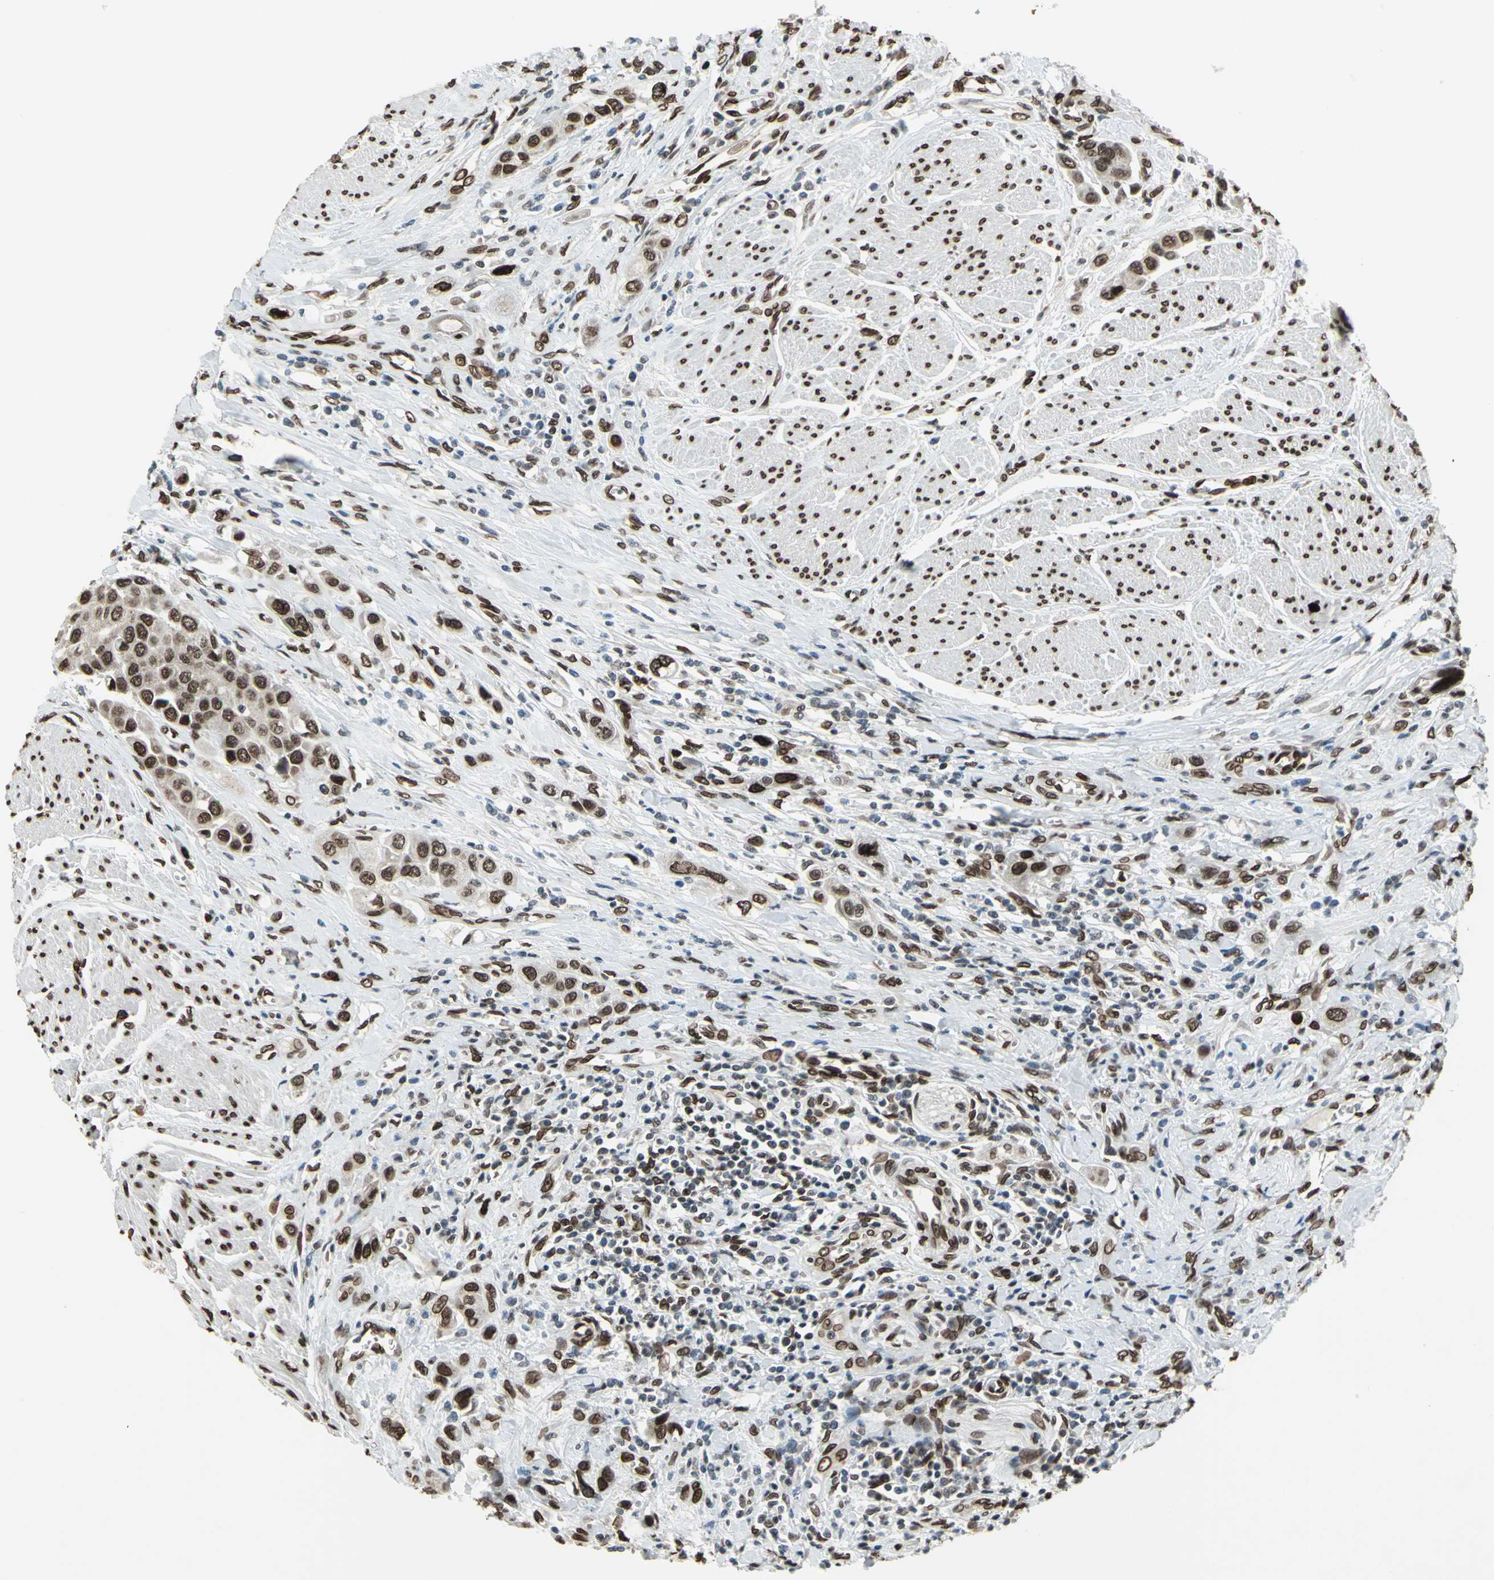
{"staining": {"intensity": "strong", "quantity": ">75%", "location": "cytoplasmic/membranous,nuclear"}, "tissue": "urothelial cancer", "cell_type": "Tumor cells", "image_type": "cancer", "snomed": [{"axis": "morphology", "description": "Urothelial carcinoma, High grade"}, {"axis": "topography", "description": "Urinary bladder"}], "caption": "DAB immunohistochemical staining of high-grade urothelial carcinoma shows strong cytoplasmic/membranous and nuclear protein expression in about >75% of tumor cells. (IHC, brightfield microscopy, high magnification).", "gene": "ISY1", "patient": {"sex": "male", "age": 50}}